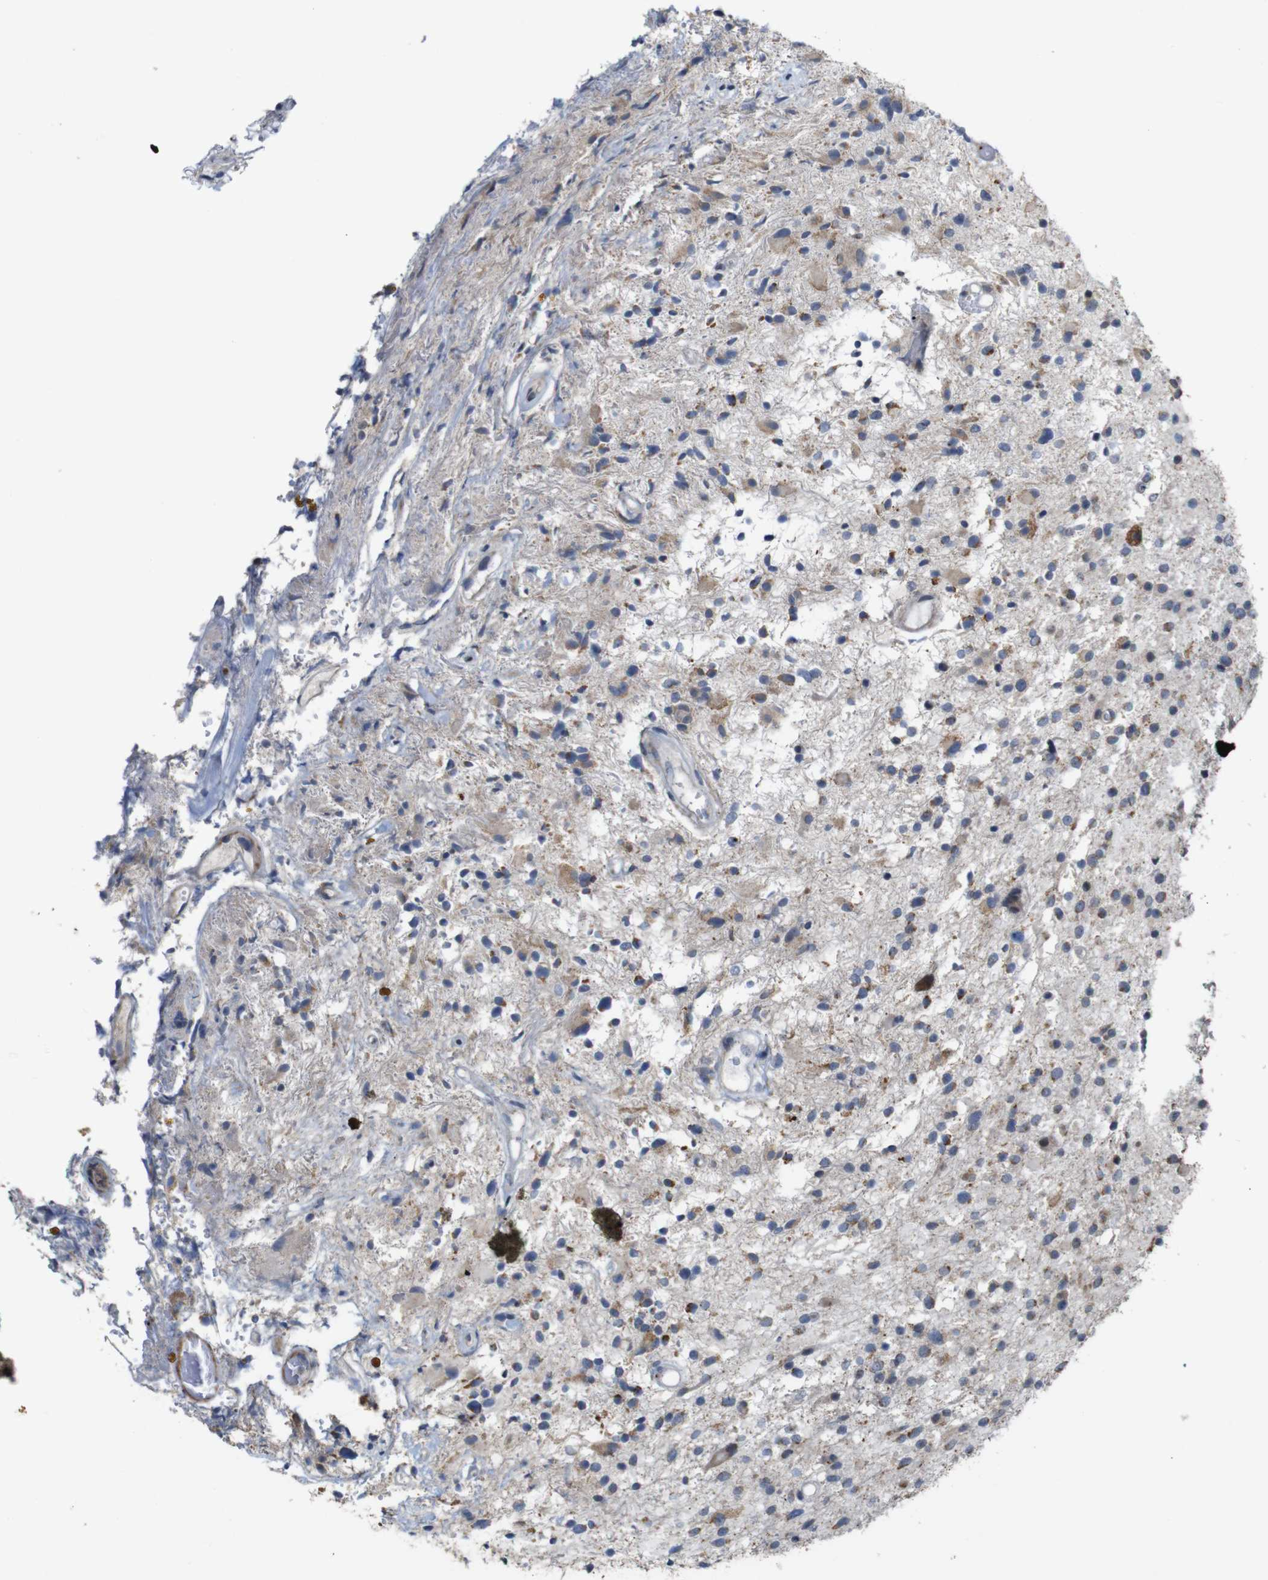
{"staining": {"intensity": "moderate", "quantity": "<25%", "location": "cytoplasmic/membranous"}, "tissue": "glioma", "cell_type": "Tumor cells", "image_type": "cancer", "snomed": [{"axis": "morphology", "description": "Glioma, malignant, High grade"}, {"axis": "topography", "description": "Brain"}], "caption": "A histopathology image of human high-grade glioma (malignant) stained for a protein demonstrates moderate cytoplasmic/membranous brown staining in tumor cells.", "gene": "ATP7B", "patient": {"sex": "male", "age": 33}}